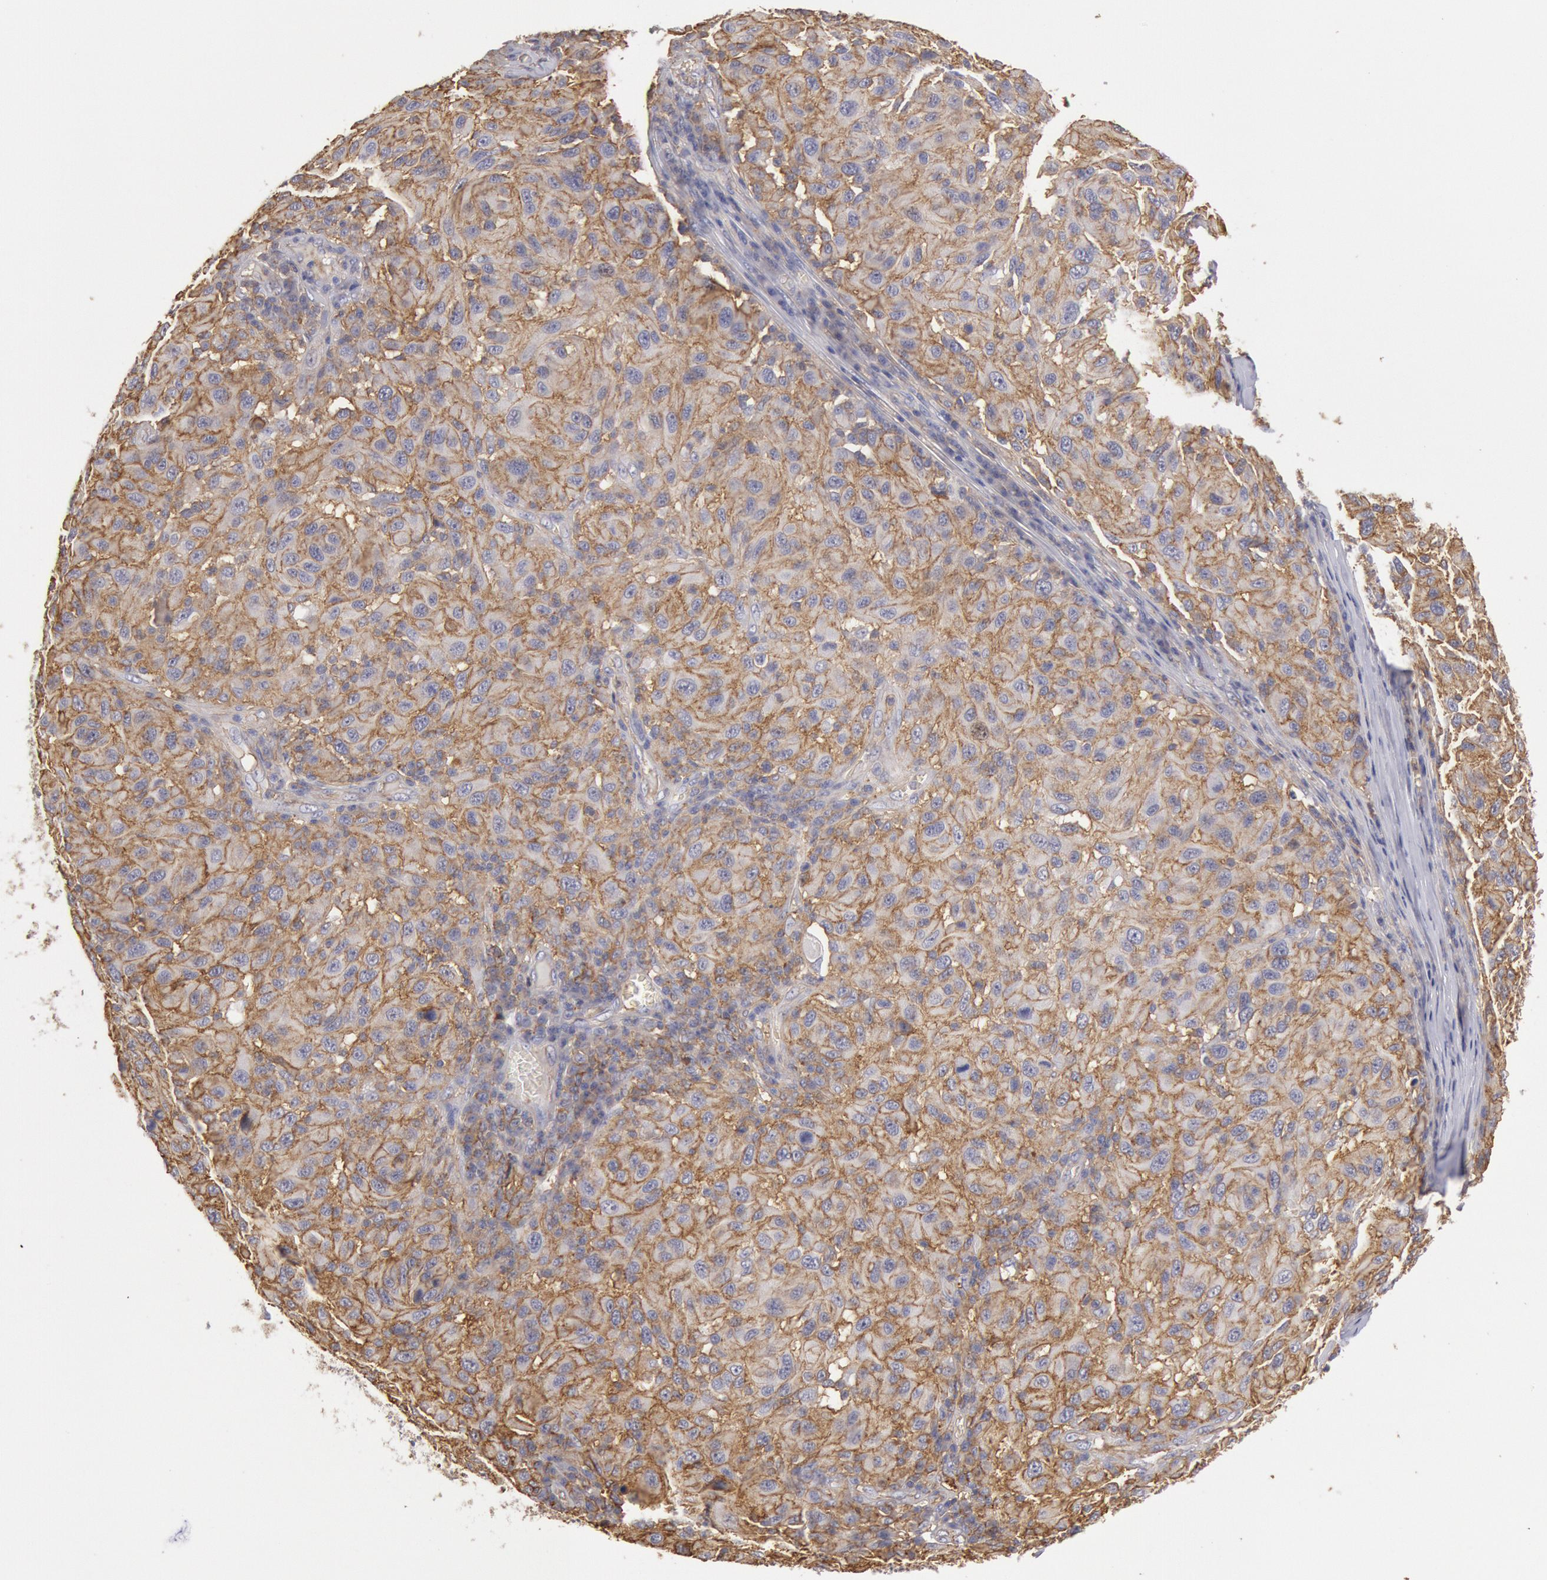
{"staining": {"intensity": "moderate", "quantity": ">75%", "location": "cytoplasmic/membranous"}, "tissue": "melanoma", "cell_type": "Tumor cells", "image_type": "cancer", "snomed": [{"axis": "morphology", "description": "Malignant melanoma, NOS"}, {"axis": "topography", "description": "Skin"}], "caption": "Immunohistochemical staining of human malignant melanoma reveals medium levels of moderate cytoplasmic/membranous protein expression in about >75% of tumor cells. (brown staining indicates protein expression, while blue staining denotes nuclei).", "gene": "SNAP23", "patient": {"sex": "female", "age": 77}}